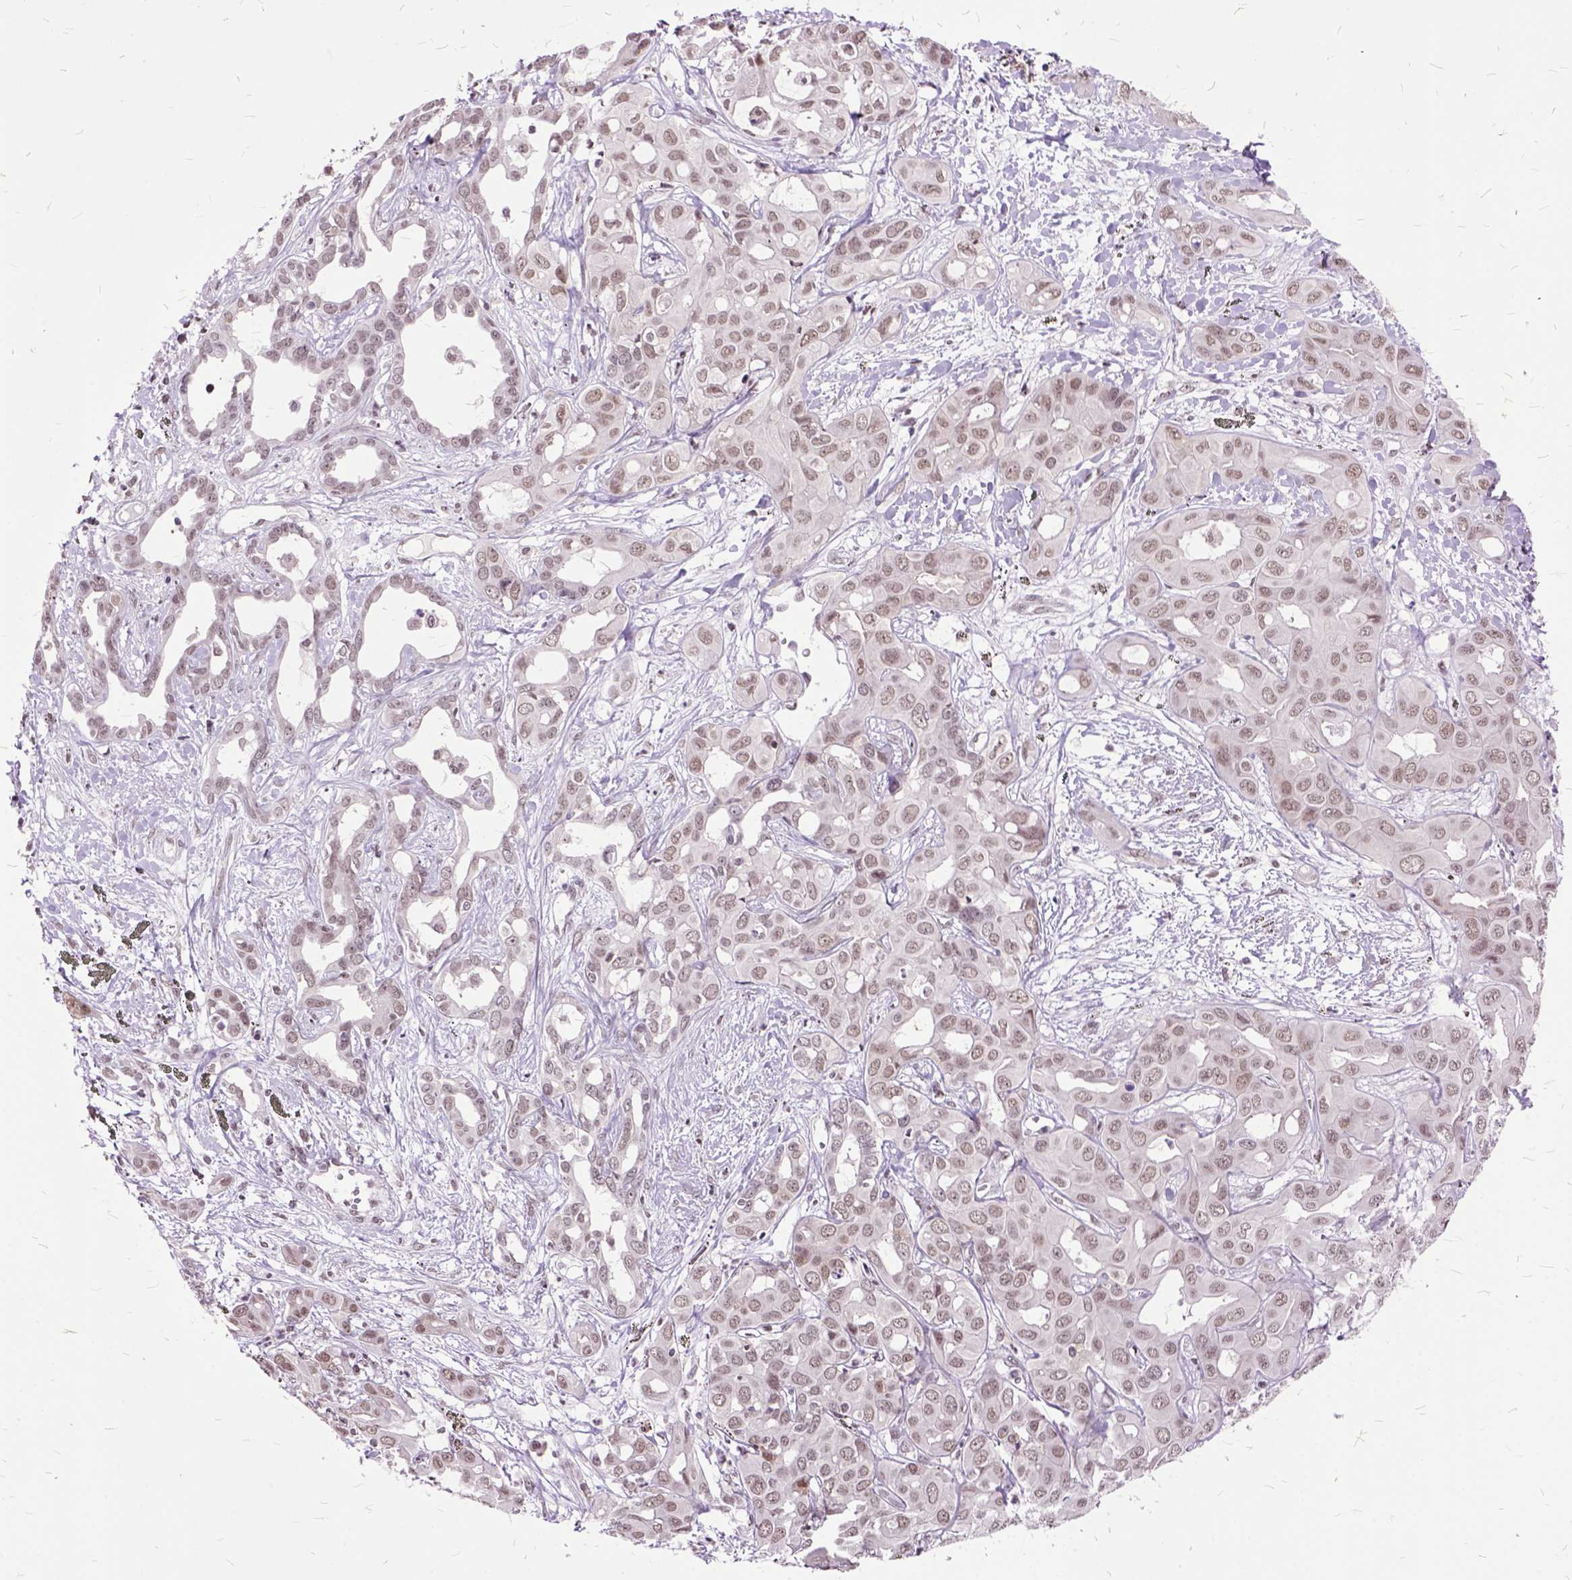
{"staining": {"intensity": "weak", "quantity": ">75%", "location": "nuclear"}, "tissue": "liver cancer", "cell_type": "Tumor cells", "image_type": "cancer", "snomed": [{"axis": "morphology", "description": "Cholangiocarcinoma"}, {"axis": "topography", "description": "Liver"}], "caption": "Tumor cells demonstrate low levels of weak nuclear staining in about >75% of cells in liver cancer (cholangiocarcinoma).", "gene": "ORC5", "patient": {"sex": "female", "age": 60}}